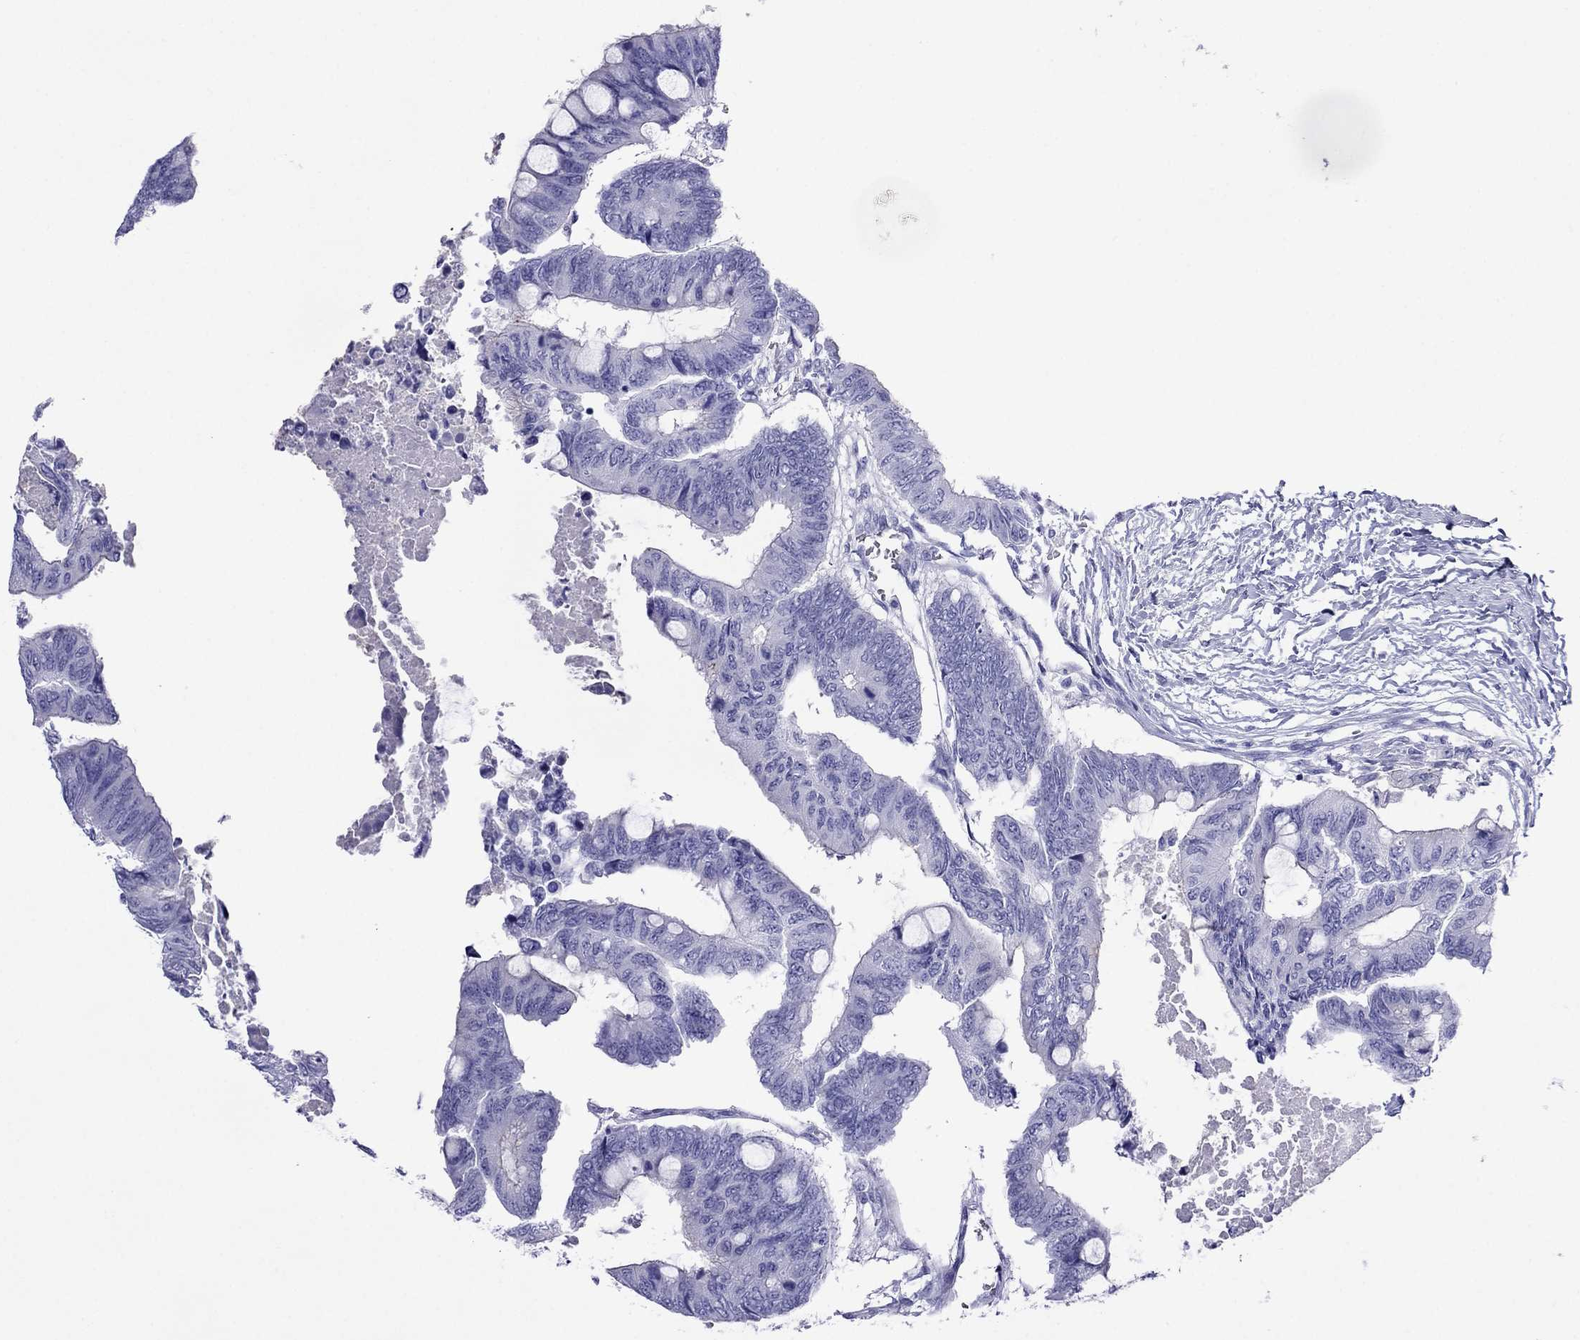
{"staining": {"intensity": "negative", "quantity": "none", "location": "none"}, "tissue": "colorectal cancer", "cell_type": "Tumor cells", "image_type": "cancer", "snomed": [{"axis": "morphology", "description": "Normal tissue, NOS"}, {"axis": "morphology", "description": "Adenocarcinoma, NOS"}, {"axis": "topography", "description": "Rectum"}, {"axis": "topography", "description": "Peripheral nerve tissue"}], "caption": "Photomicrograph shows no protein expression in tumor cells of colorectal cancer tissue.", "gene": "PCDHA6", "patient": {"sex": "male", "age": 92}}